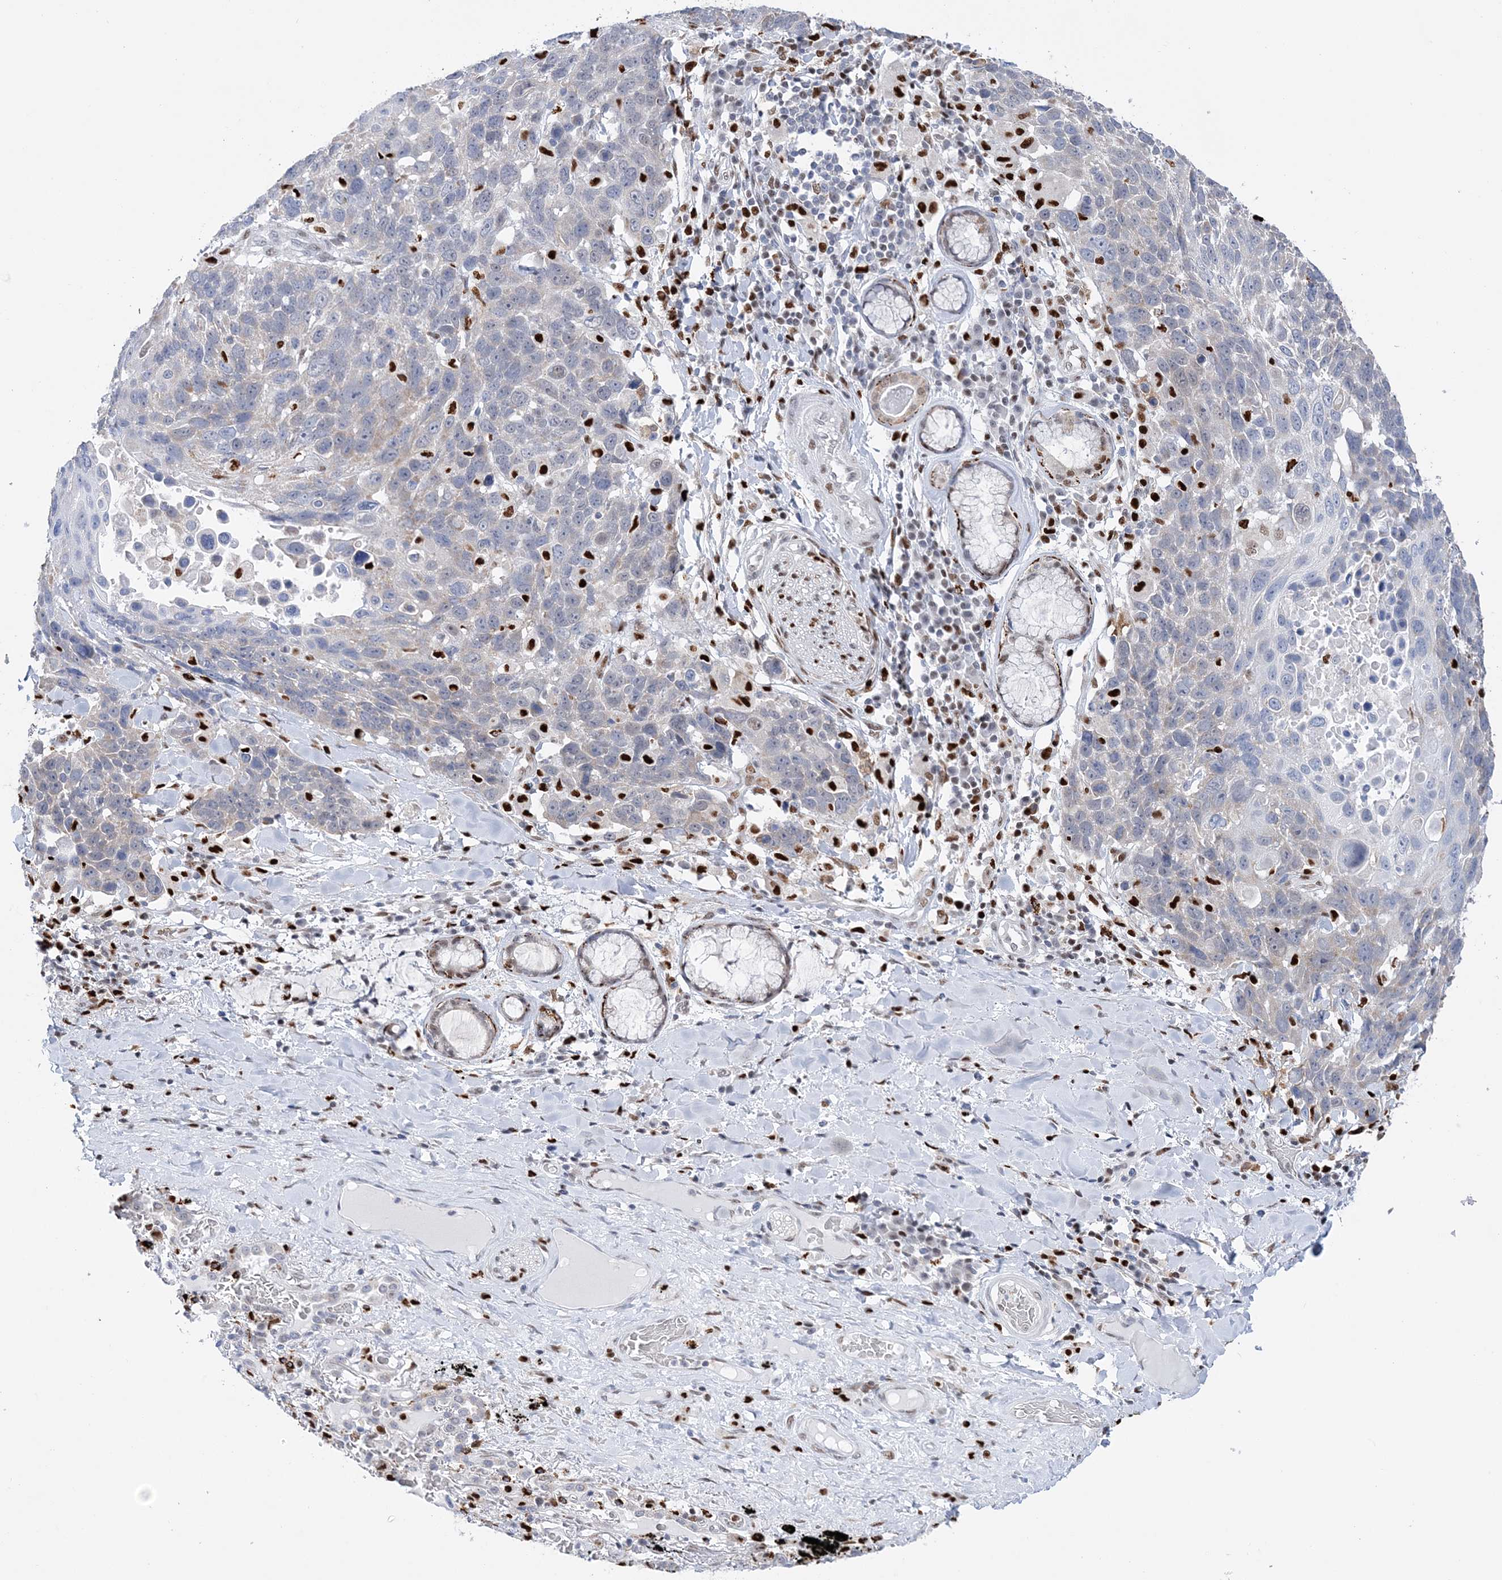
{"staining": {"intensity": "negative", "quantity": "none", "location": "none"}, "tissue": "lung cancer", "cell_type": "Tumor cells", "image_type": "cancer", "snomed": [{"axis": "morphology", "description": "Squamous cell carcinoma, NOS"}, {"axis": "topography", "description": "Lung"}], "caption": "High power microscopy image of an immunohistochemistry photomicrograph of lung cancer (squamous cell carcinoma), revealing no significant expression in tumor cells. (DAB (3,3'-diaminobenzidine) immunohistochemistry (IHC) visualized using brightfield microscopy, high magnification).", "gene": "NIT2", "patient": {"sex": "male", "age": 66}}